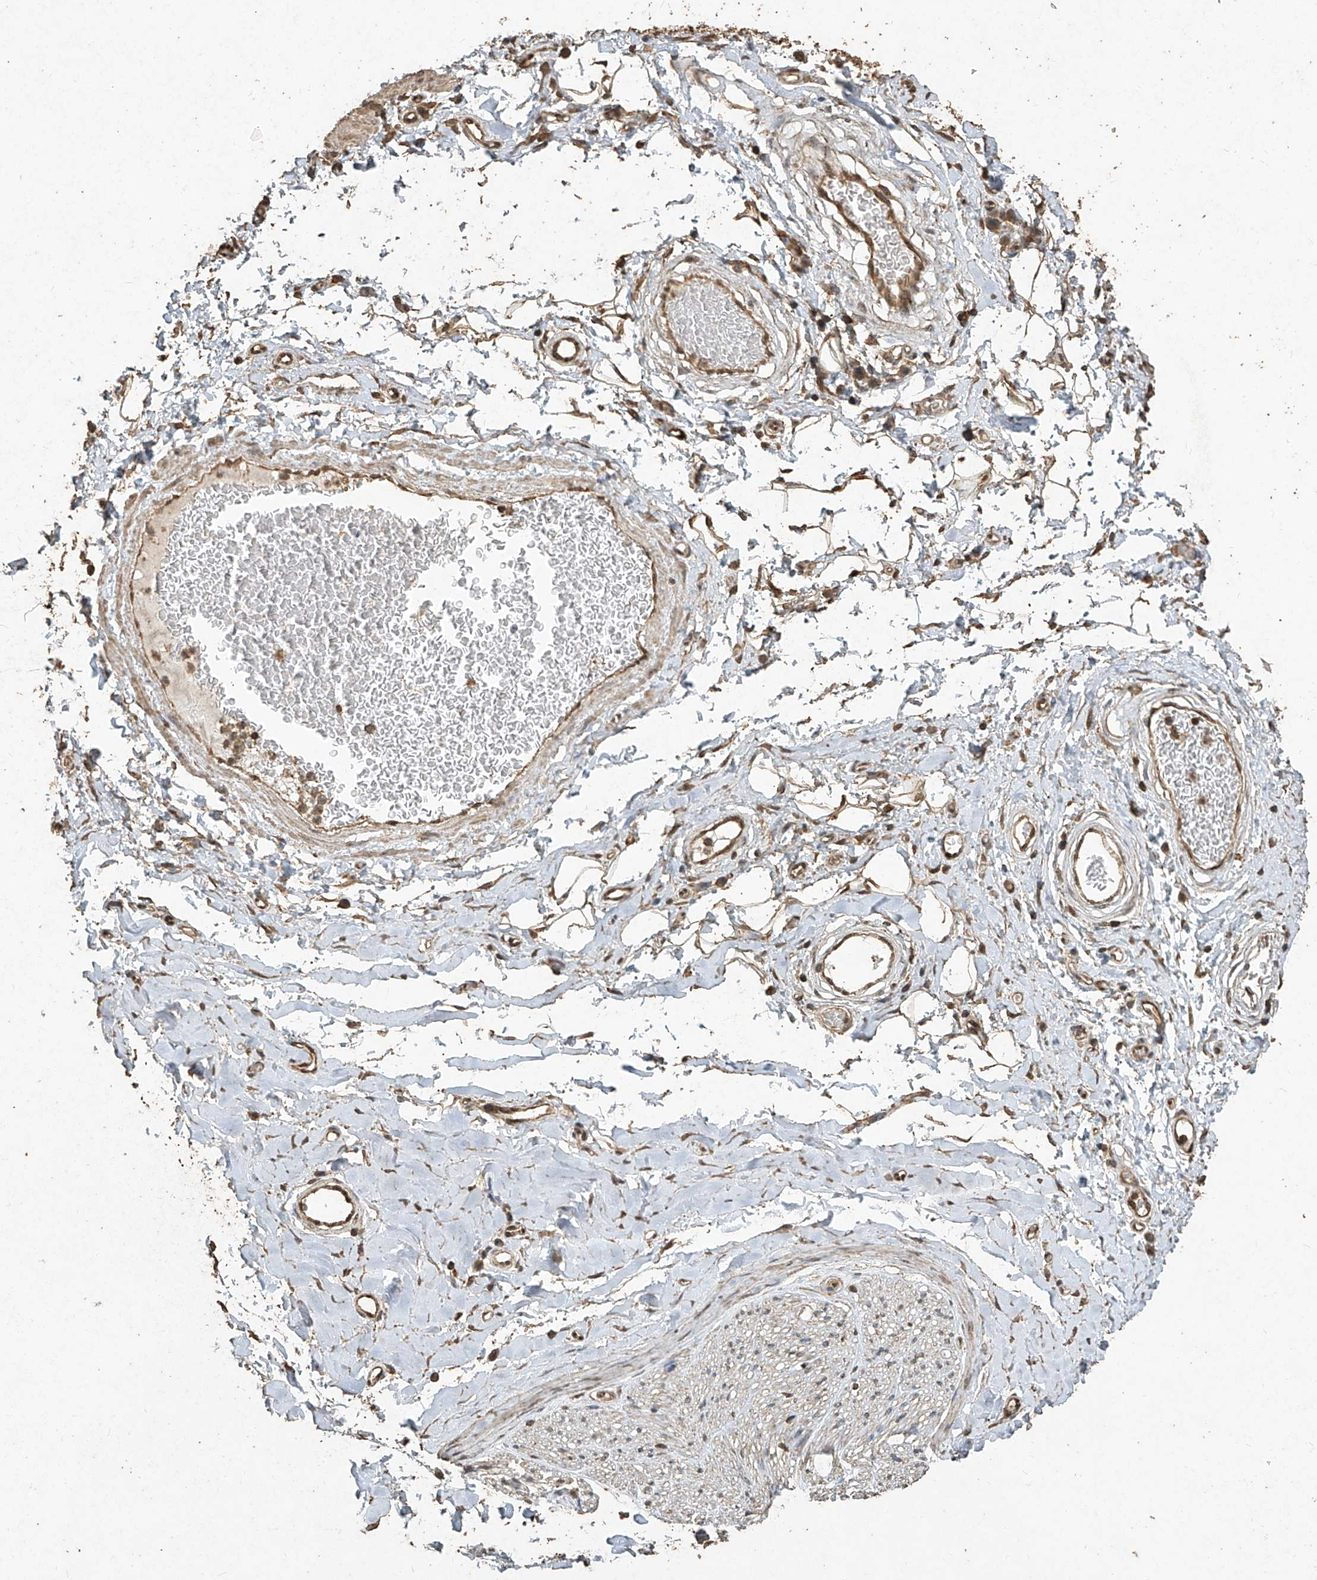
{"staining": {"intensity": "moderate", "quantity": ">75%", "location": "cytoplasmic/membranous,nuclear"}, "tissue": "adipose tissue", "cell_type": "Adipocytes", "image_type": "normal", "snomed": [{"axis": "morphology", "description": "Normal tissue, NOS"}, {"axis": "morphology", "description": "Adenocarcinoma, NOS"}, {"axis": "topography", "description": "Stomach, upper"}, {"axis": "topography", "description": "Peripheral nerve tissue"}], "caption": "Moderate cytoplasmic/membranous,nuclear expression is appreciated in about >75% of adipocytes in unremarkable adipose tissue. (brown staining indicates protein expression, while blue staining denotes nuclei).", "gene": "ERBB3", "patient": {"sex": "male", "age": 62}}